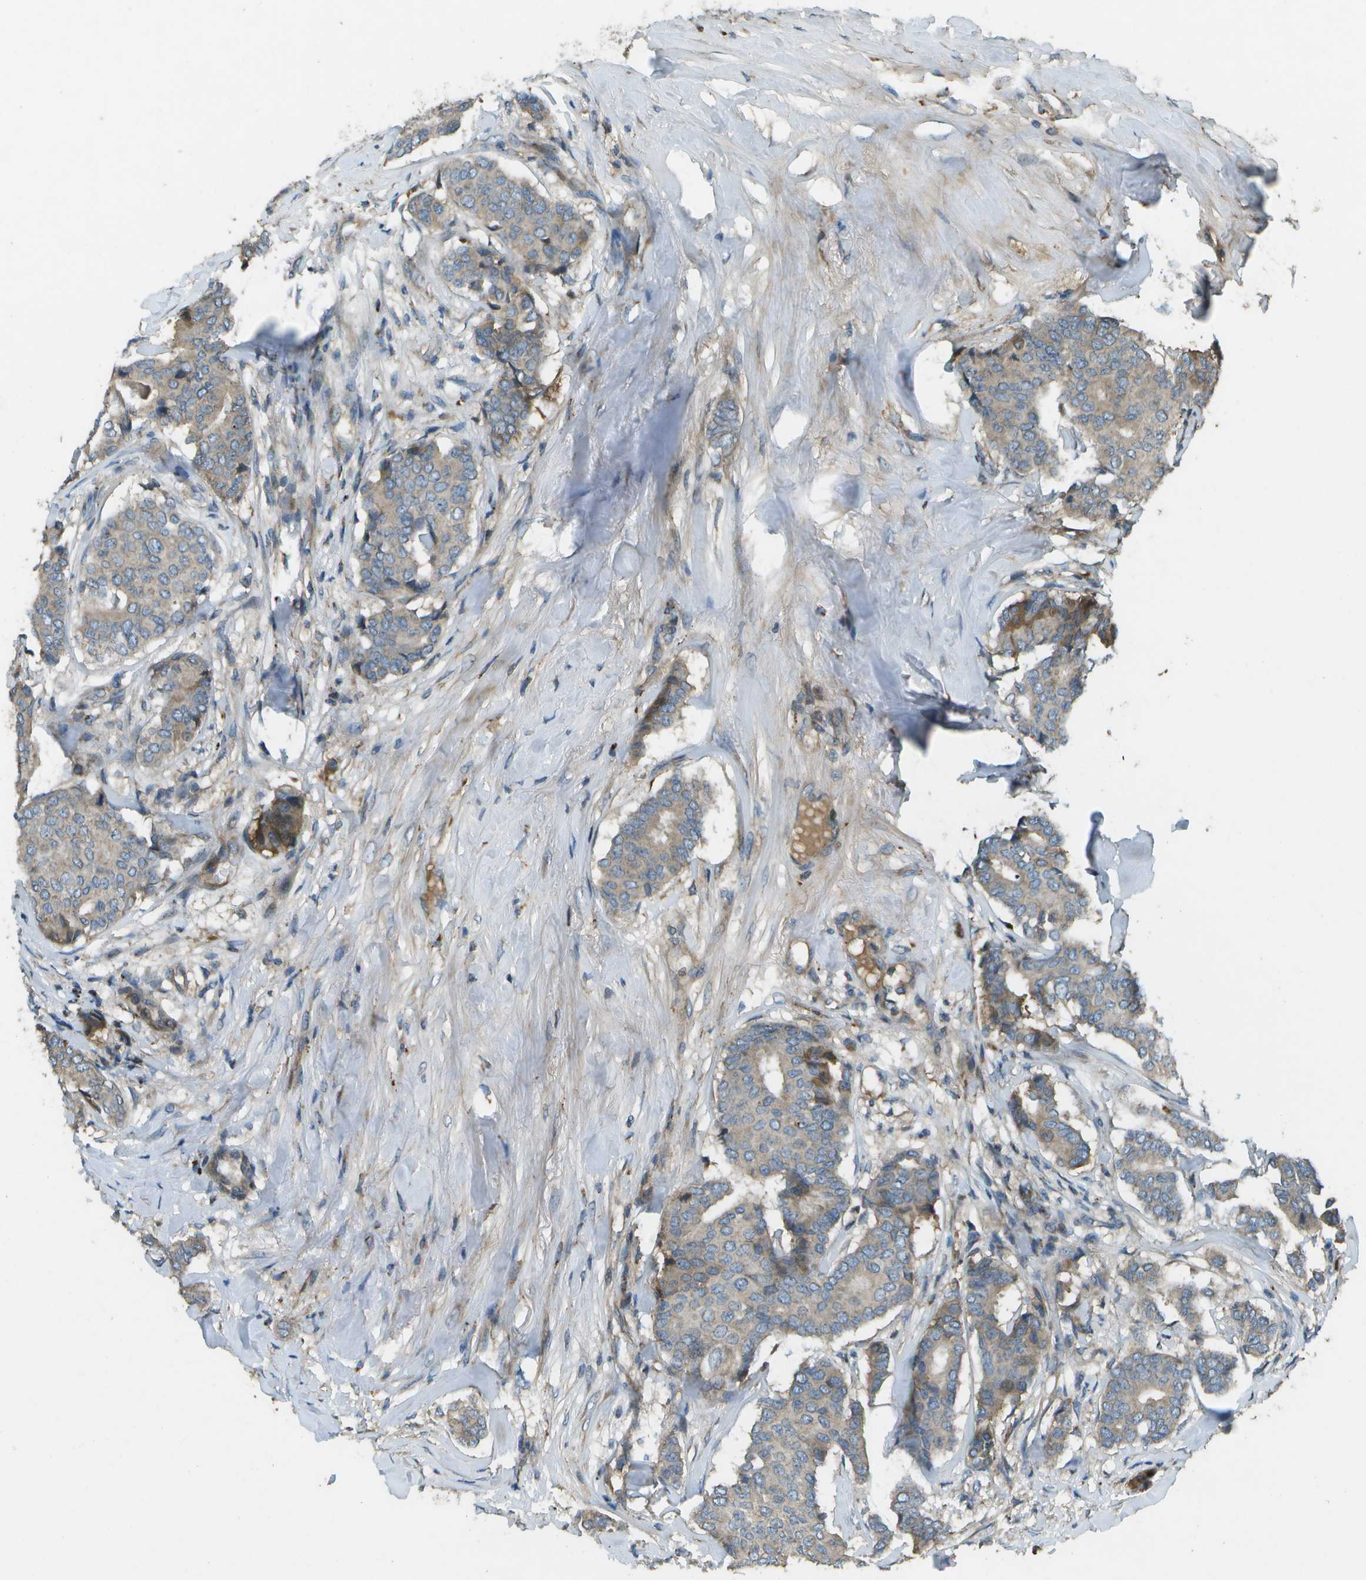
{"staining": {"intensity": "moderate", "quantity": "<25%", "location": "cytoplasmic/membranous"}, "tissue": "breast cancer", "cell_type": "Tumor cells", "image_type": "cancer", "snomed": [{"axis": "morphology", "description": "Duct carcinoma"}, {"axis": "topography", "description": "Breast"}], "caption": "Protein analysis of breast cancer (invasive ductal carcinoma) tissue demonstrates moderate cytoplasmic/membranous expression in about <25% of tumor cells.", "gene": "PXYLP1", "patient": {"sex": "female", "age": 75}}